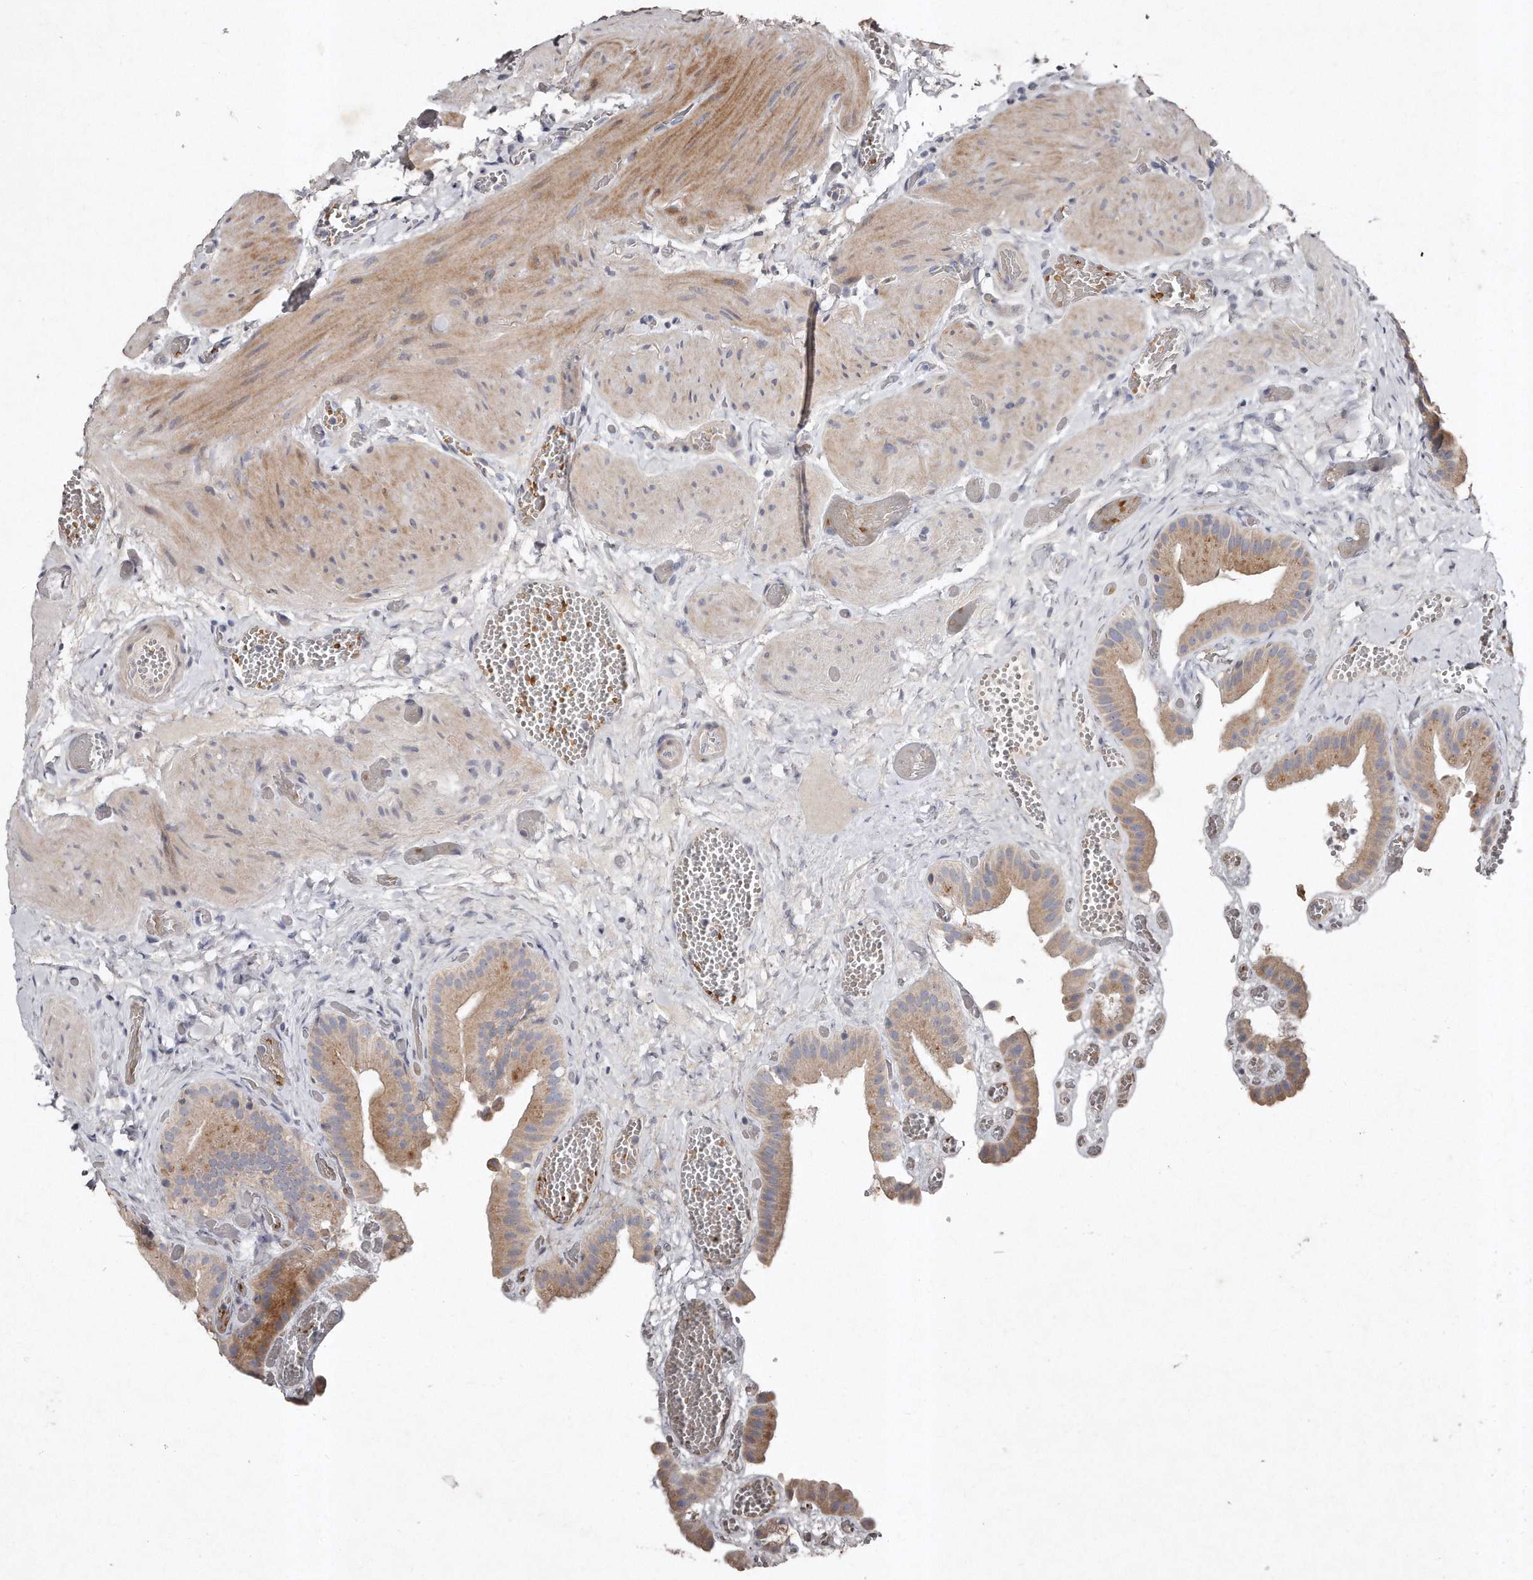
{"staining": {"intensity": "weak", "quantity": ">75%", "location": "cytoplasmic/membranous"}, "tissue": "gallbladder", "cell_type": "Glandular cells", "image_type": "normal", "snomed": [{"axis": "morphology", "description": "Normal tissue, NOS"}, {"axis": "topography", "description": "Gallbladder"}], "caption": "IHC image of unremarkable gallbladder: human gallbladder stained using IHC displays low levels of weak protein expression localized specifically in the cytoplasmic/membranous of glandular cells, appearing as a cytoplasmic/membranous brown color.", "gene": "TECR", "patient": {"sex": "female", "age": 64}}